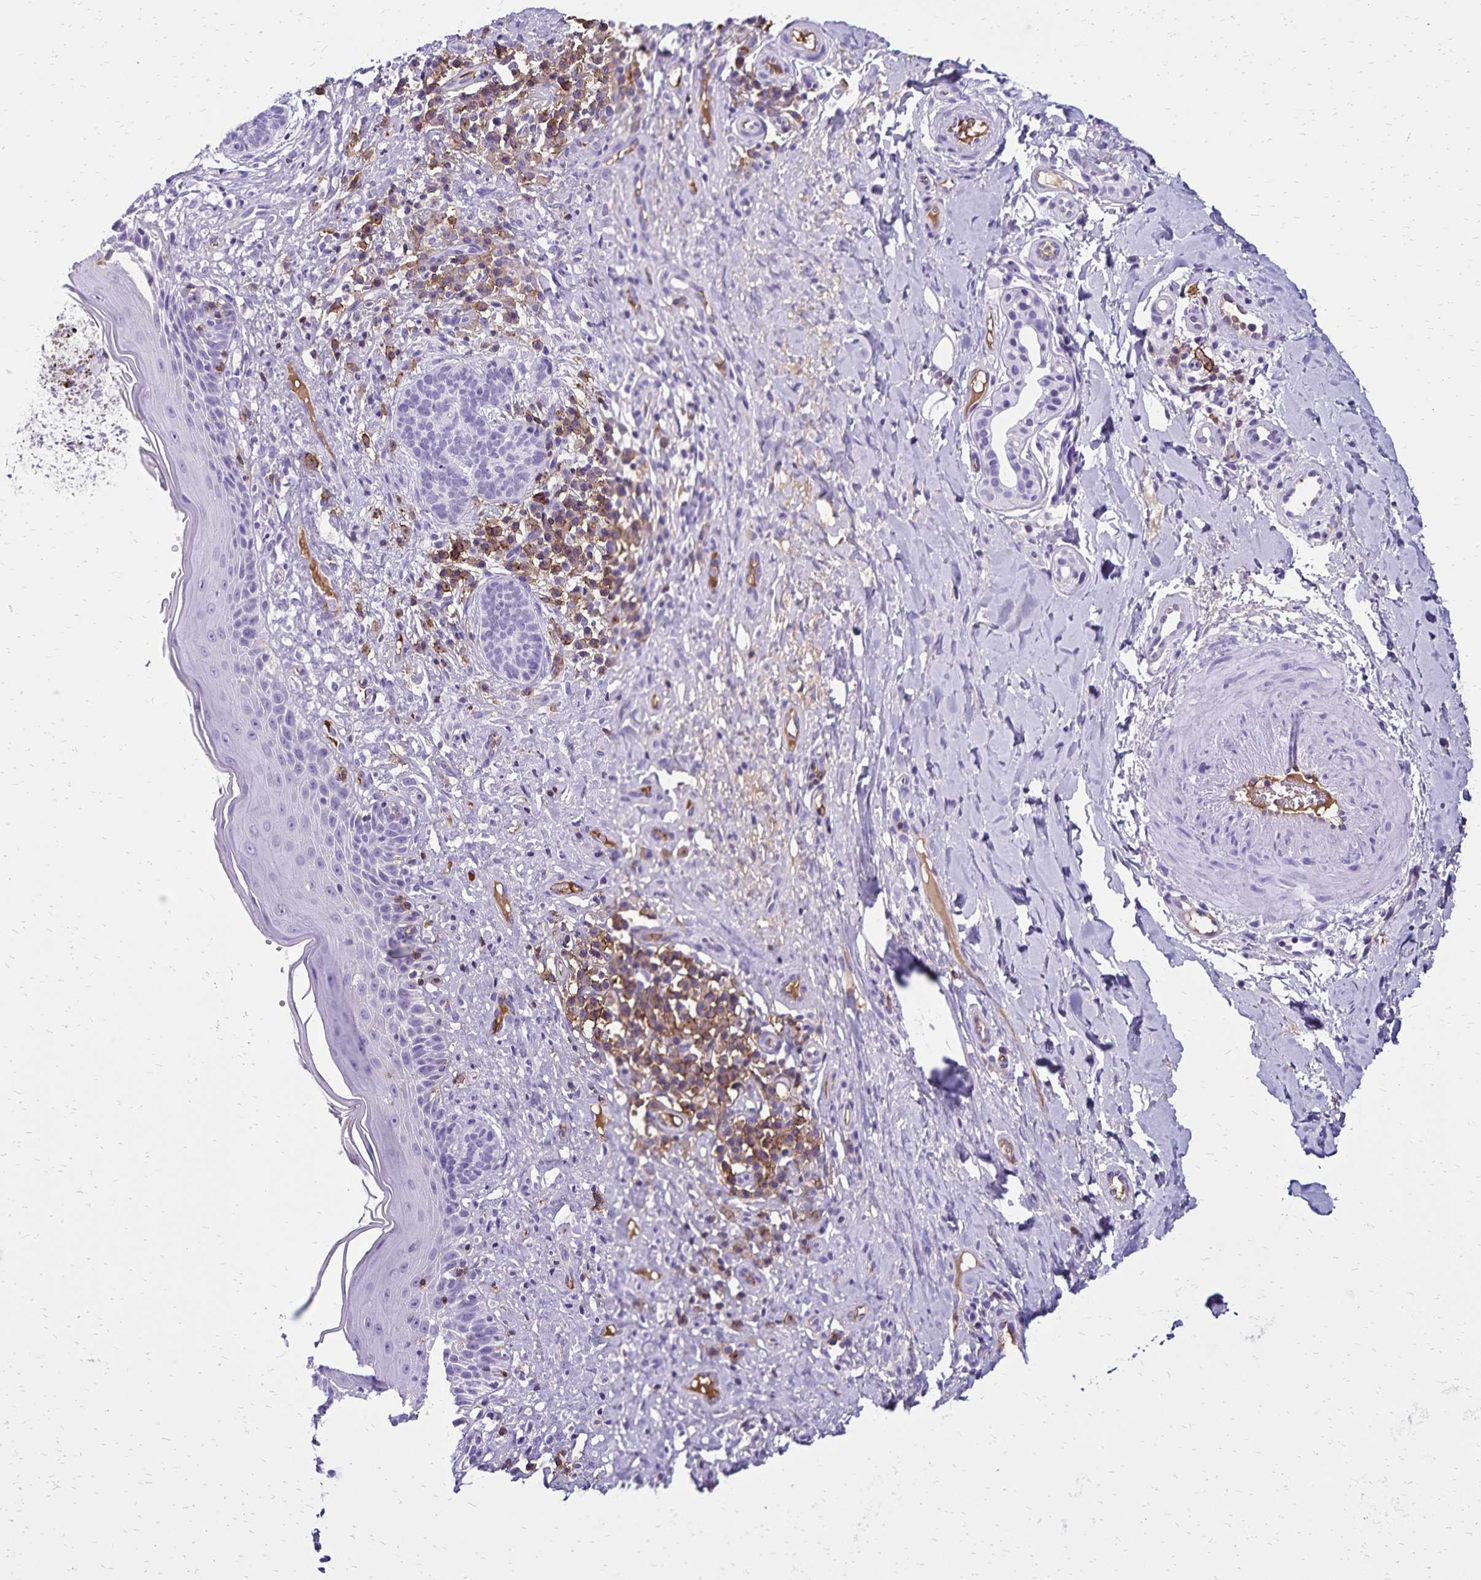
{"staining": {"intensity": "negative", "quantity": "none", "location": "none"}, "tissue": "skin cancer", "cell_type": "Tumor cells", "image_type": "cancer", "snomed": [{"axis": "morphology", "description": "Basal cell carcinoma"}, {"axis": "topography", "description": "Skin"}], "caption": "An IHC image of skin cancer (basal cell carcinoma) is shown. There is no staining in tumor cells of skin cancer (basal cell carcinoma).", "gene": "CD27", "patient": {"sex": "male", "age": 89}}